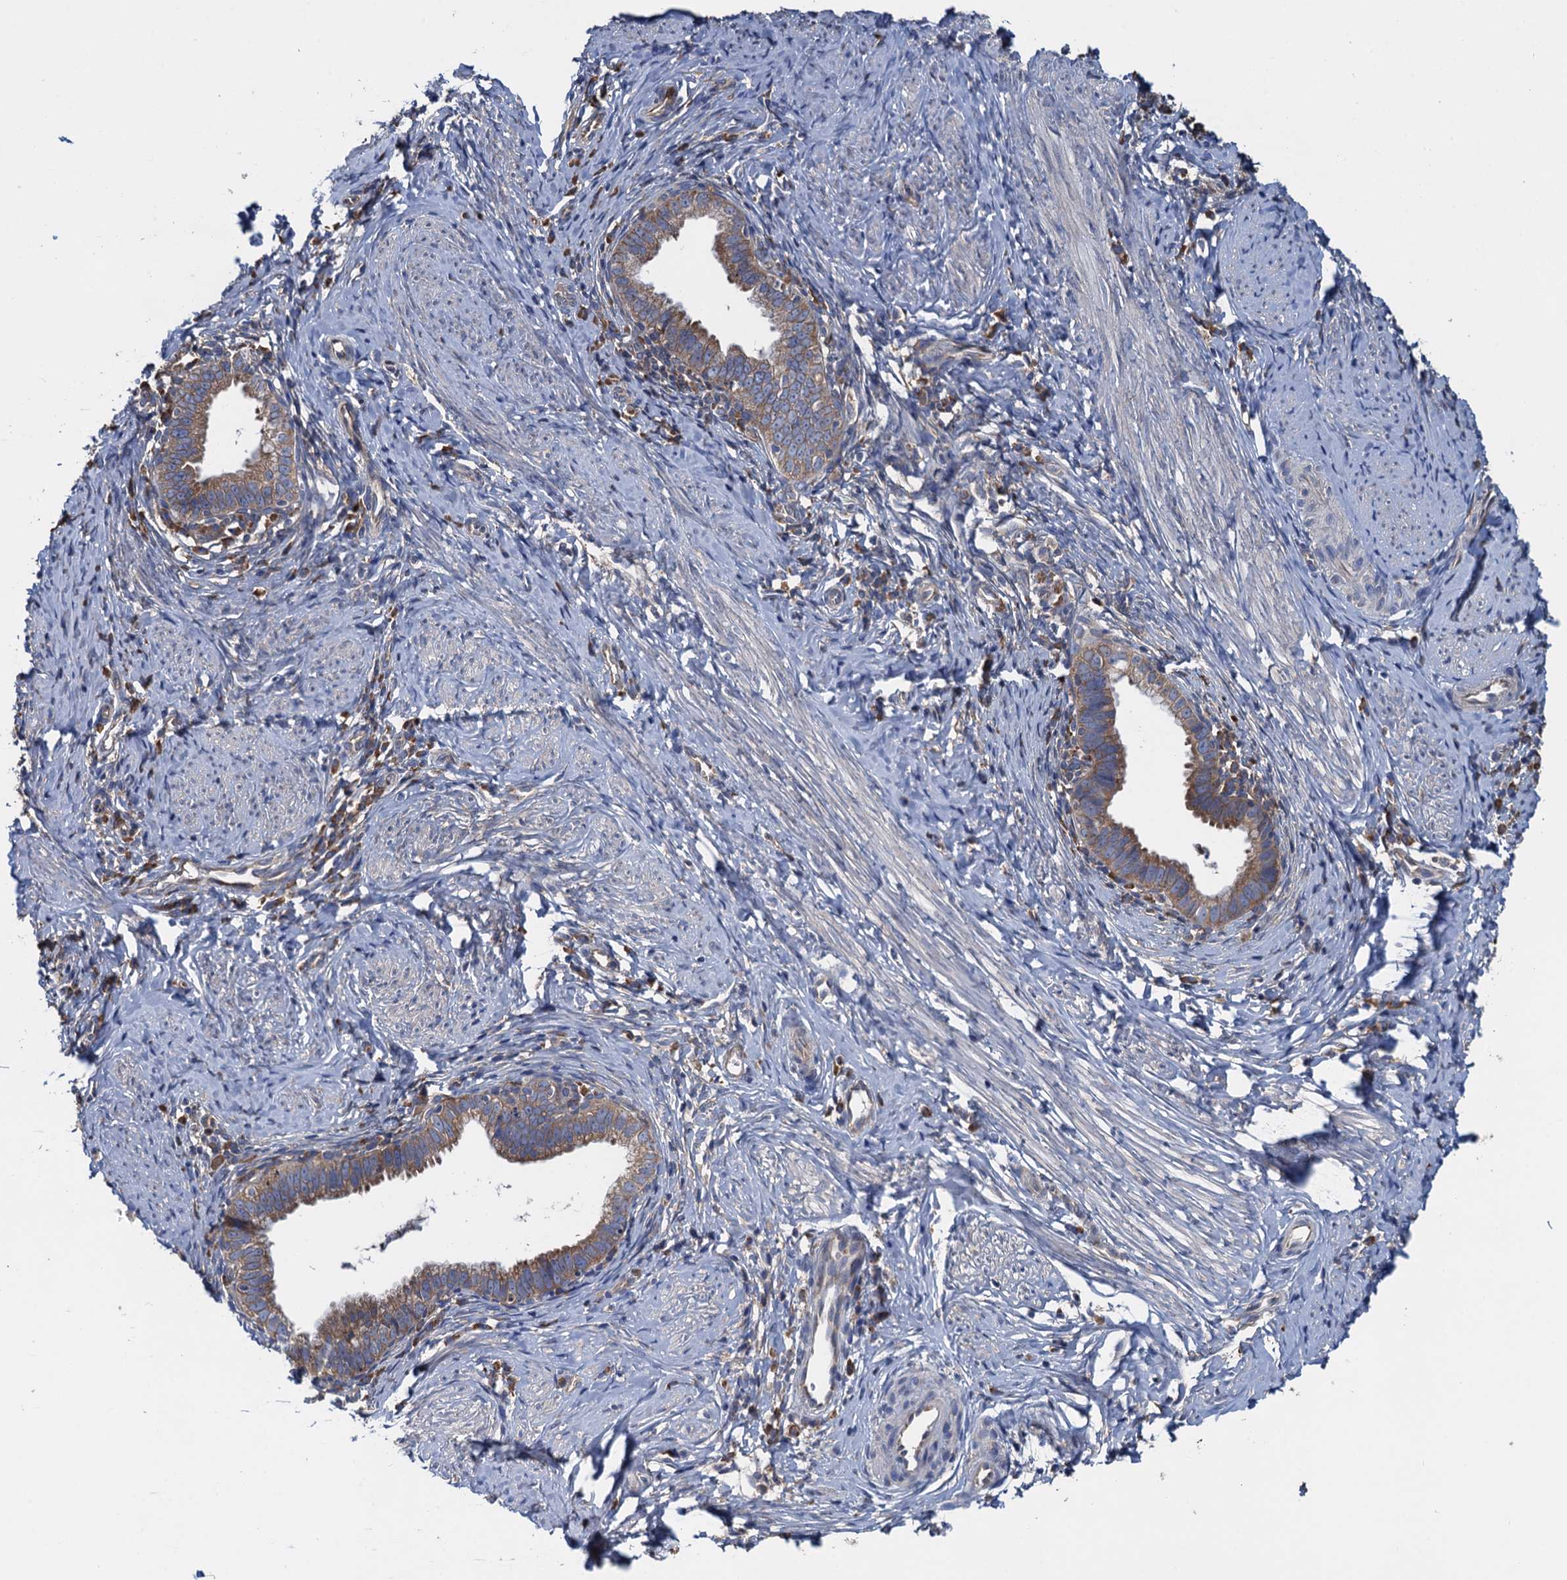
{"staining": {"intensity": "moderate", "quantity": ">75%", "location": "cytoplasmic/membranous"}, "tissue": "cervical cancer", "cell_type": "Tumor cells", "image_type": "cancer", "snomed": [{"axis": "morphology", "description": "Adenocarcinoma, NOS"}, {"axis": "topography", "description": "Cervix"}], "caption": "Cervical cancer was stained to show a protein in brown. There is medium levels of moderate cytoplasmic/membranous expression in approximately >75% of tumor cells.", "gene": "ADCY9", "patient": {"sex": "female", "age": 36}}